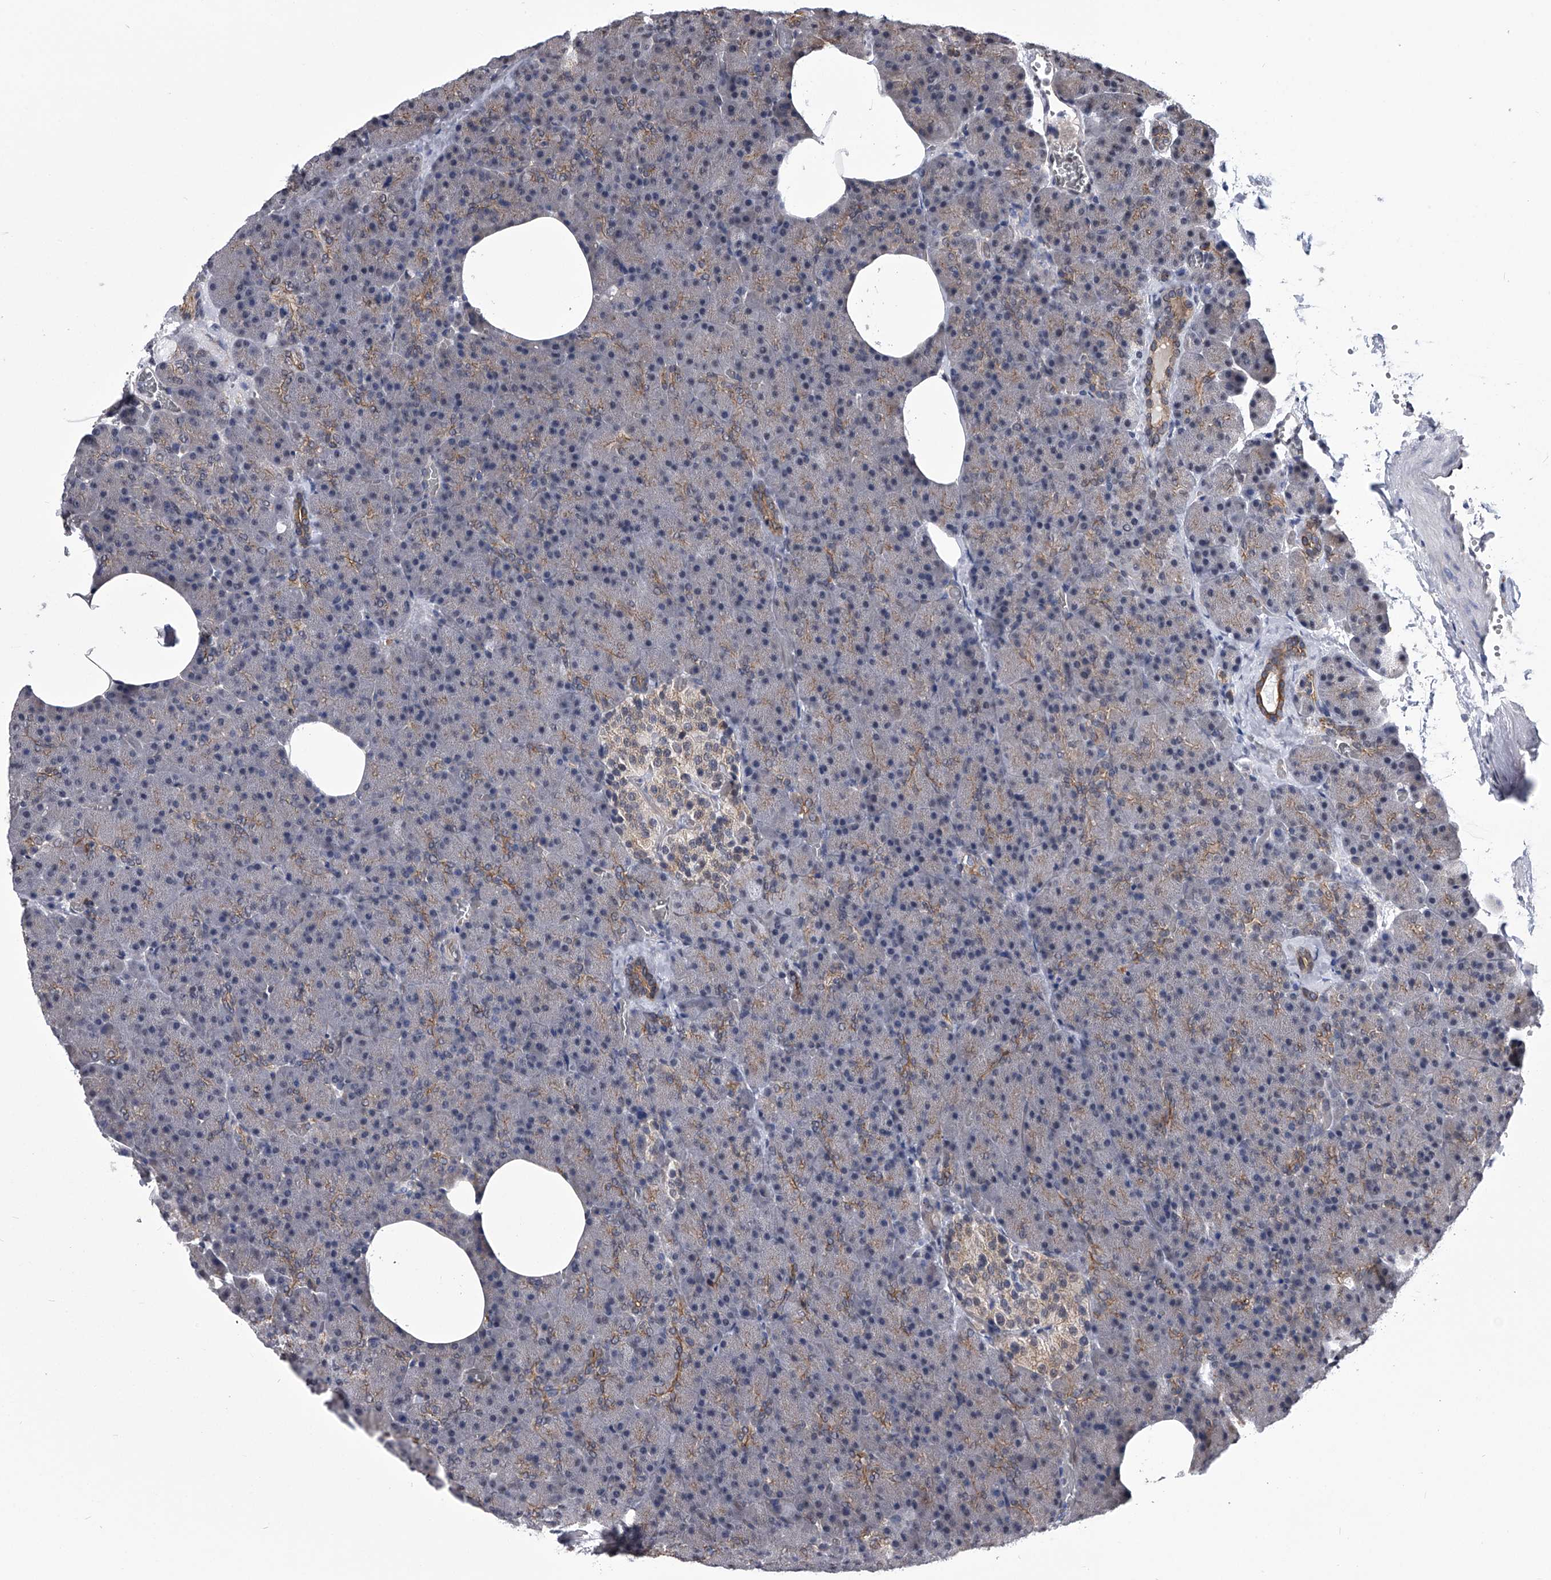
{"staining": {"intensity": "moderate", "quantity": "<25%", "location": "cytoplasmic/membranous"}, "tissue": "pancreas", "cell_type": "Exocrine glandular cells", "image_type": "normal", "snomed": [{"axis": "morphology", "description": "Normal tissue, NOS"}, {"axis": "morphology", "description": "Carcinoid, malignant, NOS"}, {"axis": "topography", "description": "Pancreas"}], "caption": "Exocrine glandular cells display moderate cytoplasmic/membranous positivity in about <25% of cells in normal pancreas. (brown staining indicates protein expression, while blue staining denotes nuclei).", "gene": "ZNF76", "patient": {"sex": "female", "age": 35}}